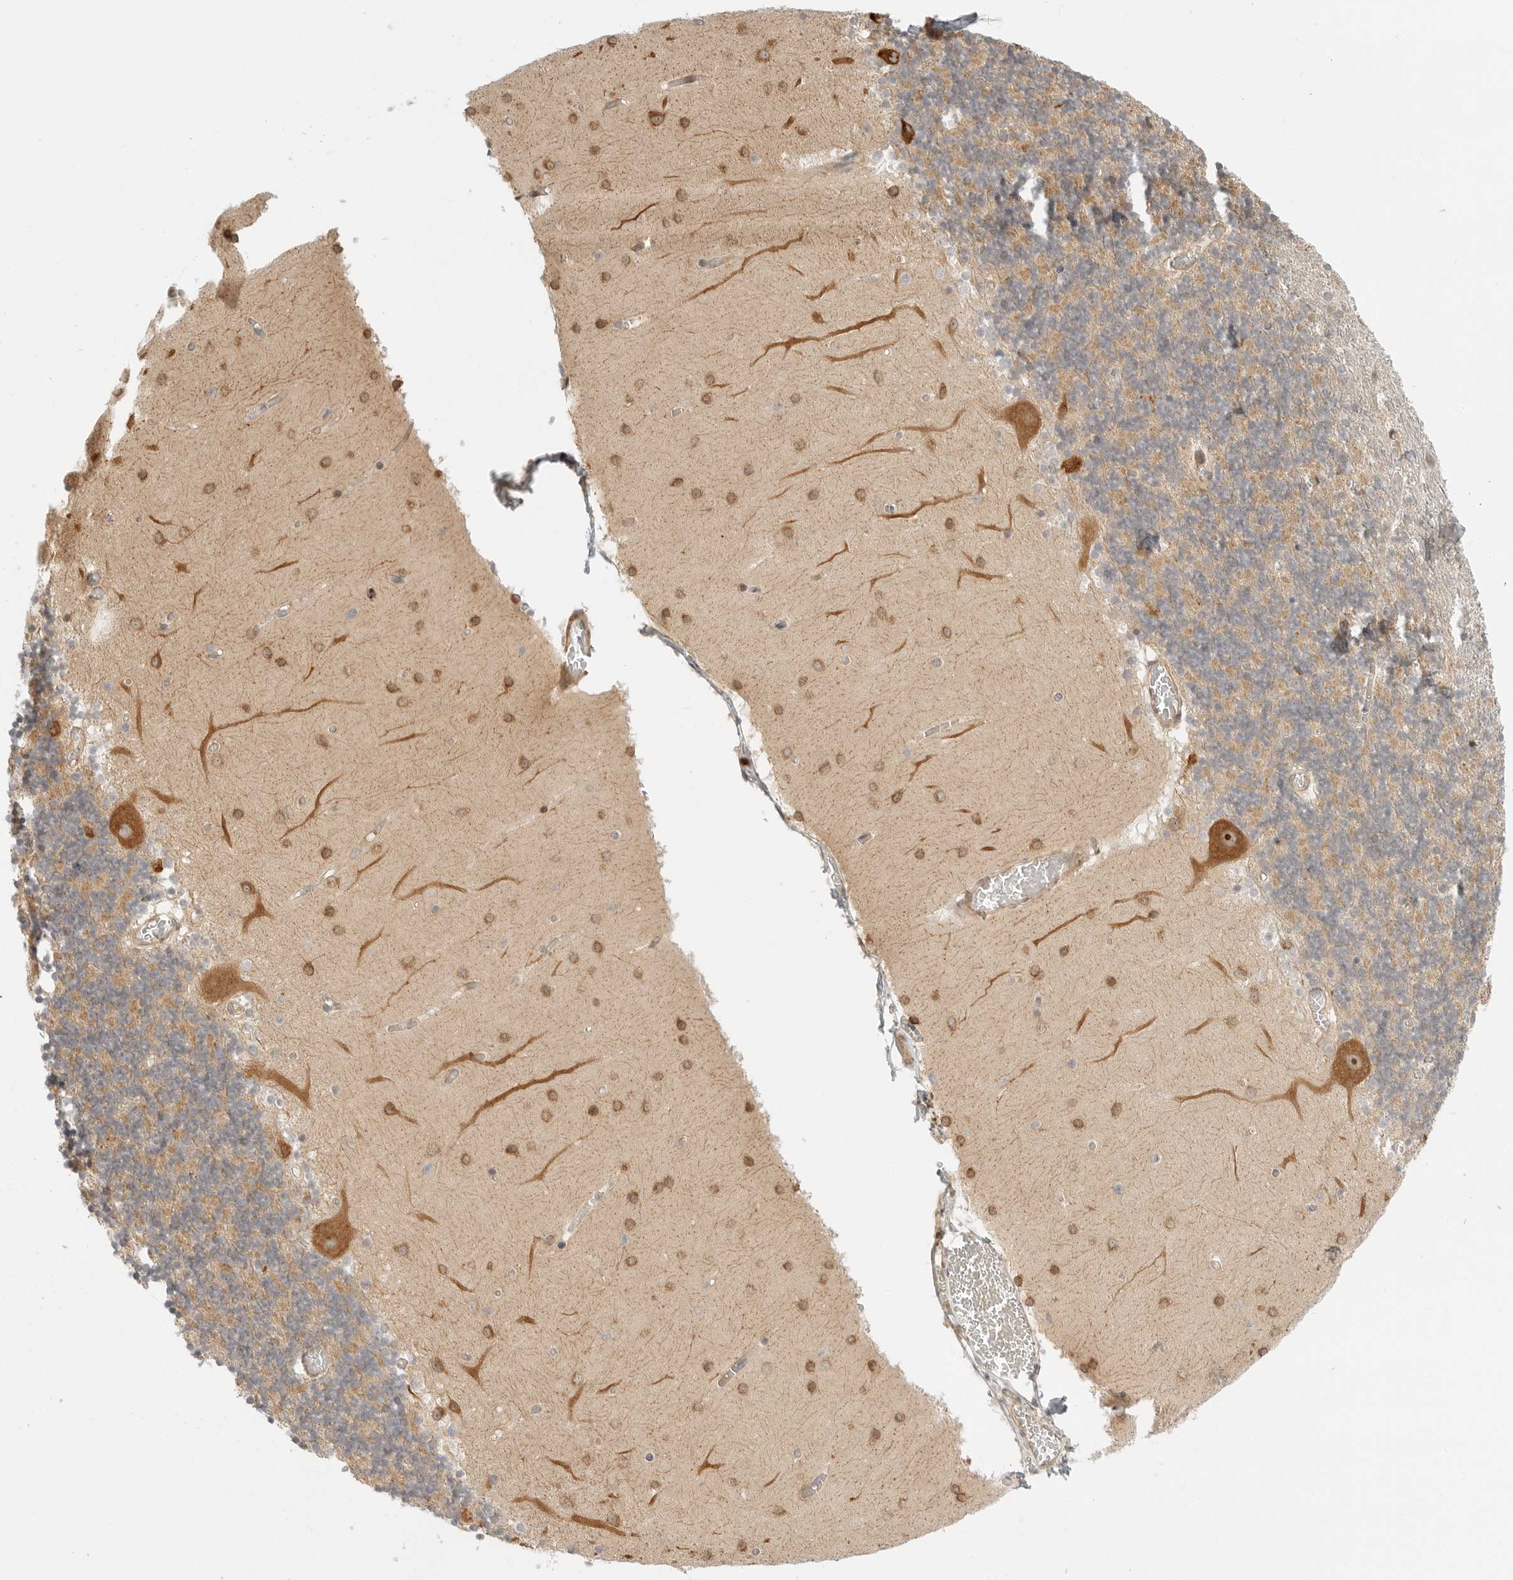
{"staining": {"intensity": "moderate", "quantity": ">75%", "location": "cytoplasmic/membranous"}, "tissue": "cerebellum", "cell_type": "Cells in granular layer", "image_type": "normal", "snomed": [{"axis": "morphology", "description": "Normal tissue, NOS"}, {"axis": "topography", "description": "Cerebellum"}], "caption": "Brown immunohistochemical staining in unremarkable cerebellum shows moderate cytoplasmic/membranous positivity in about >75% of cells in granular layer. (Stains: DAB (3,3'-diaminobenzidine) in brown, nuclei in blue, Microscopy: brightfield microscopy at high magnification).", "gene": "DSCC1", "patient": {"sex": "female", "age": 28}}